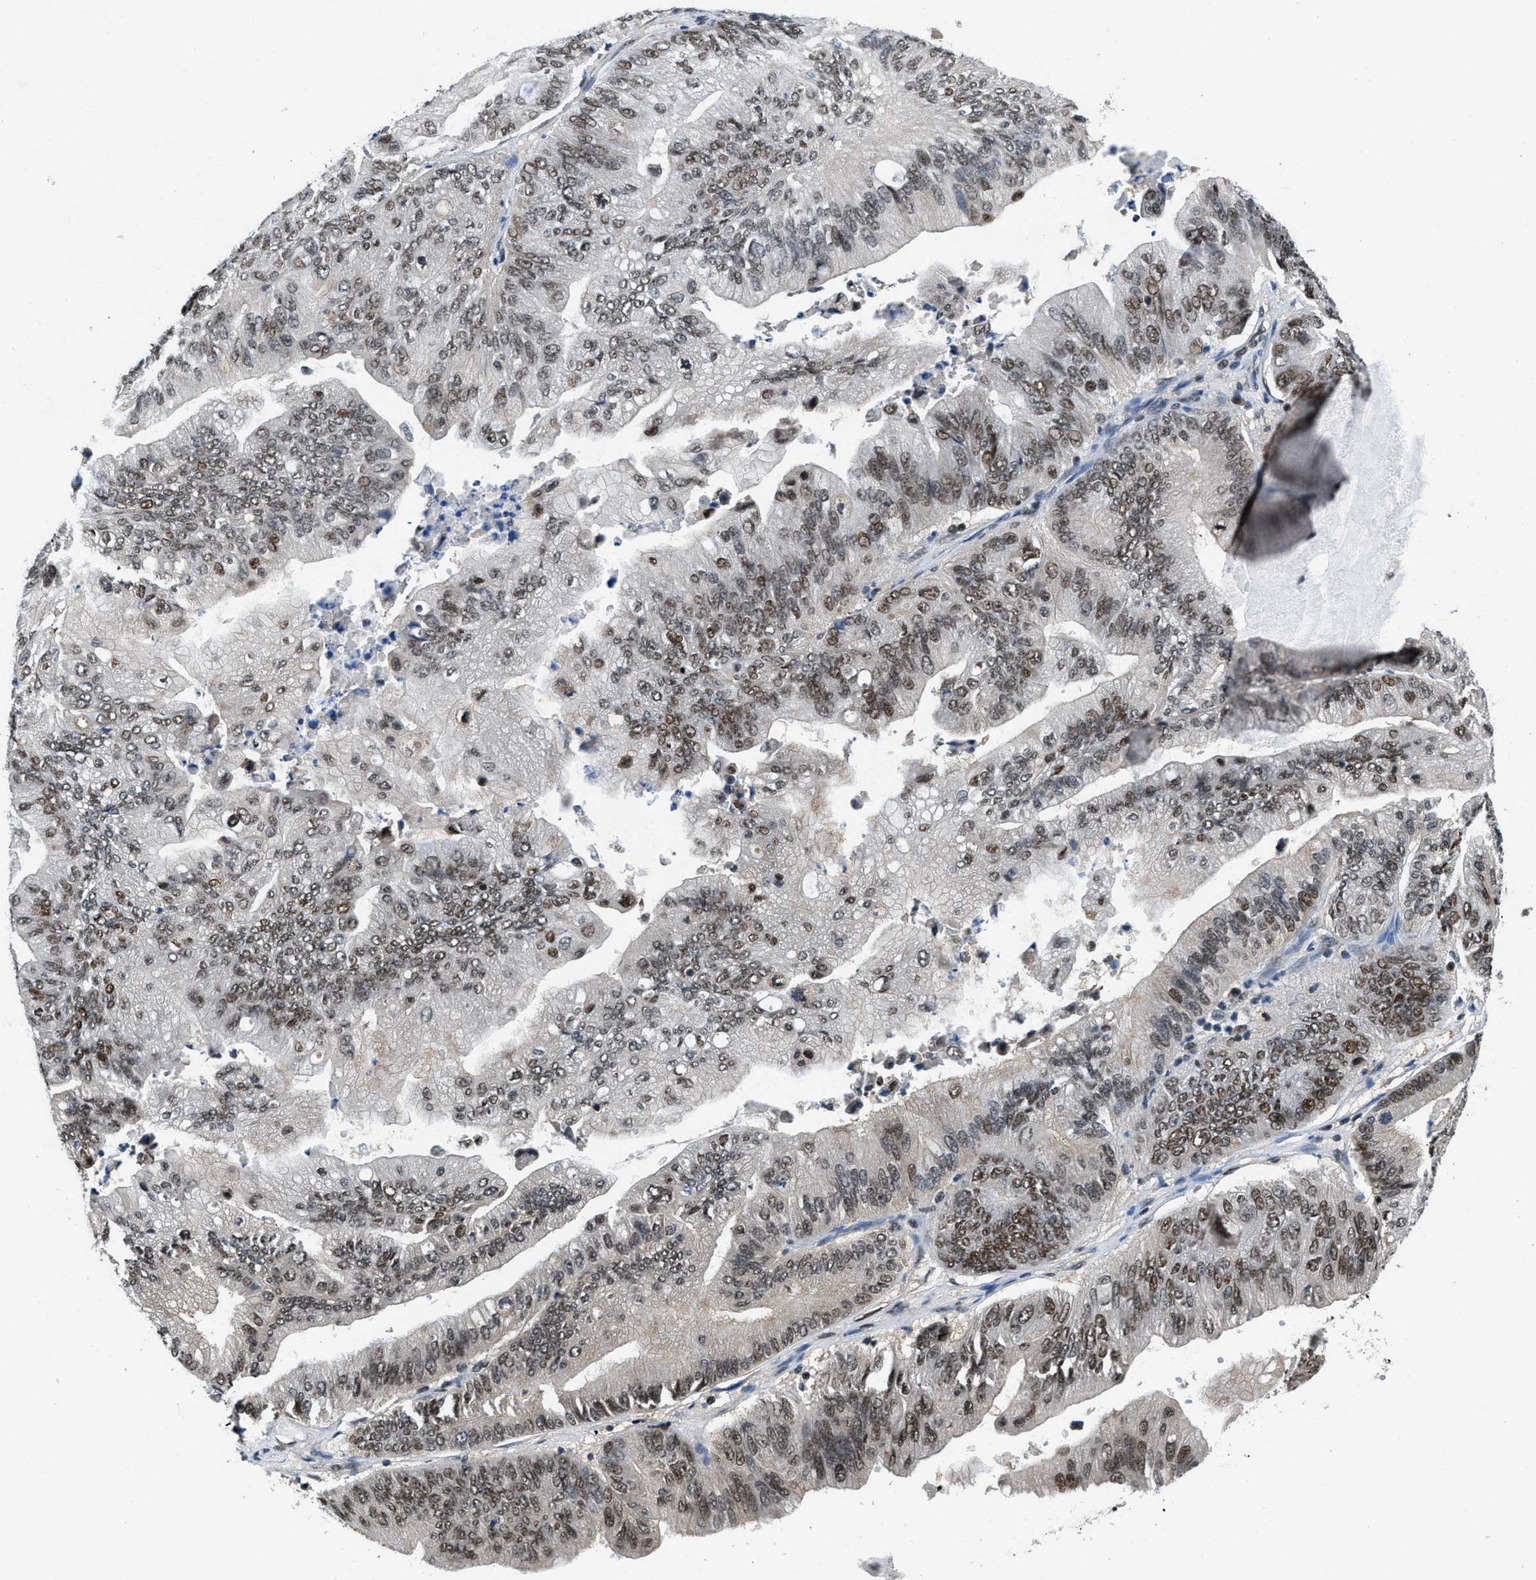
{"staining": {"intensity": "moderate", "quantity": "25%-75%", "location": "nuclear"}, "tissue": "ovarian cancer", "cell_type": "Tumor cells", "image_type": "cancer", "snomed": [{"axis": "morphology", "description": "Cystadenocarcinoma, mucinous, NOS"}, {"axis": "topography", "description": "Ovary"}], "caption": "Tumor cells reveal medium levels of moderate nuclear expression in about 25%-75% of cells in human ovarian mucinous cystadenocarcinoma.", "gene": "SAFB", "patient": {"sex": "female", "age": 61}}